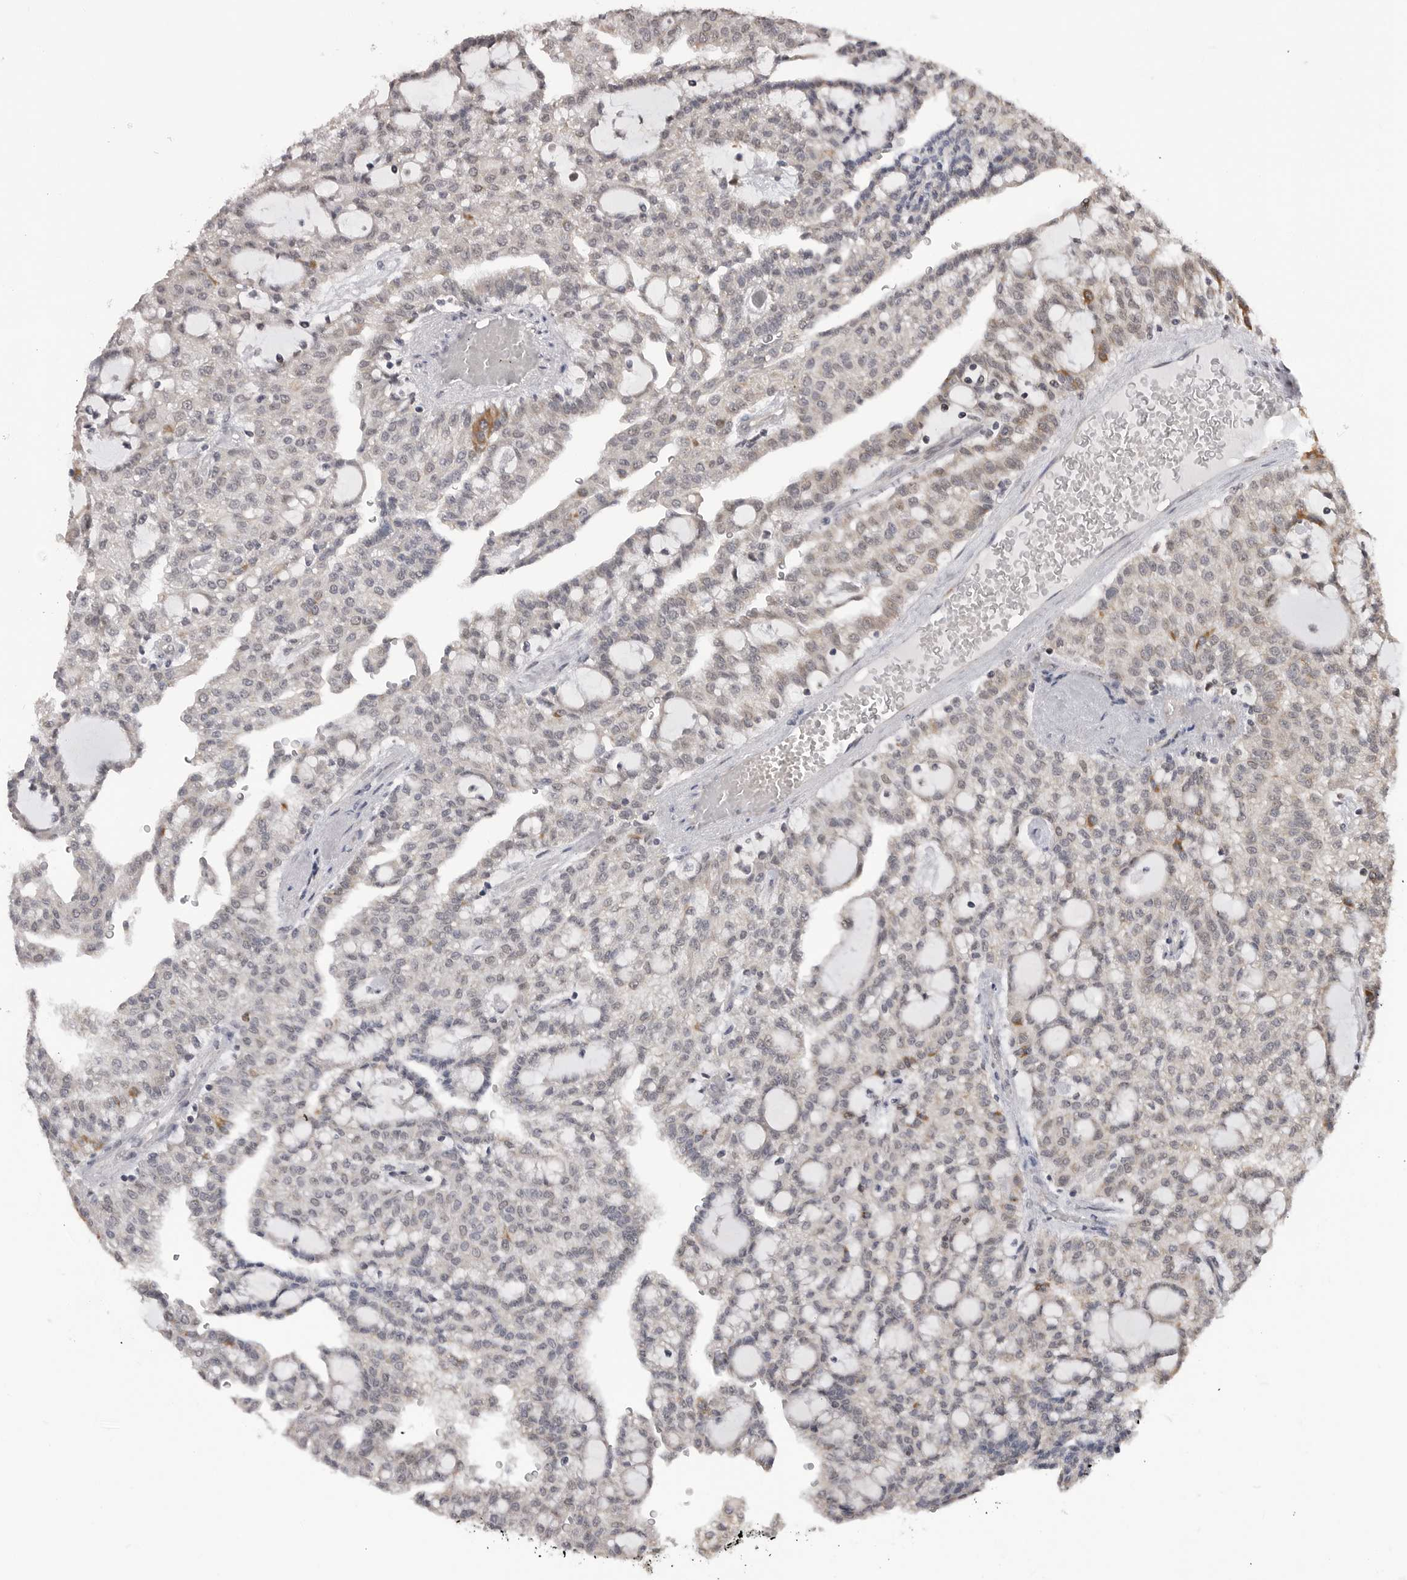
{"staining": {"intensity": "negative", "quantity": "none", "location": "none"}, "tissue": "renal cancer", "cell_type": "Tumor cells", "image_type": "cancer", "snomed": [{"axis": "morphology", "description": "Adenocarcinoma, NOS"}, {"axis": "topography", "description": "Kidney"}], "caption": "Image shows no significant protein staining in tumor cells of renal cancer.", "gene": "SMARCC1", "patient": {"sex": "male", "age": 63}}